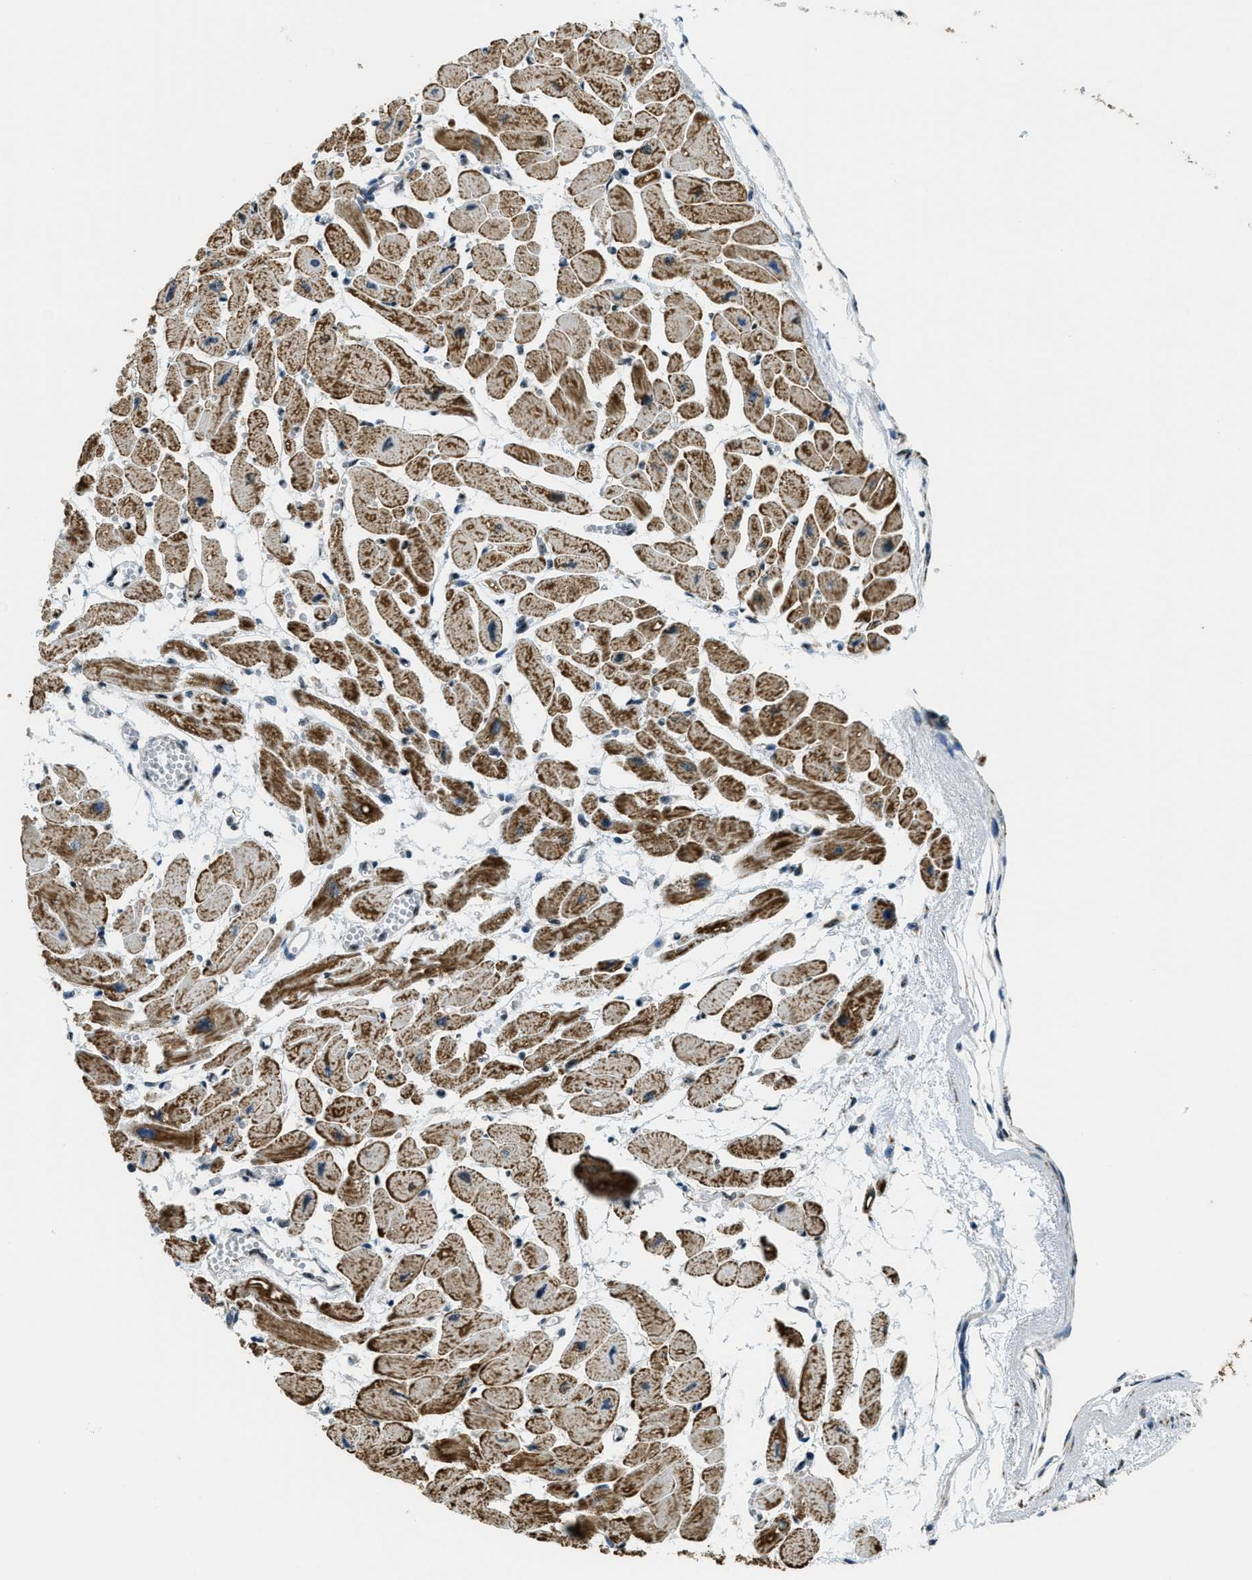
{"staining": {"intensity": "moderate", "quantity": "25%-75%", "location": "cytoplasmic/membranous"}, "tissue": "heart muscle", "cell_type": "Cardiomyocytes", "image_type": "normal", "snomed": [{"axis": "morphology", "description": "Normal tissue, NOS"}, {"axis": "topography", "description": "Heart"}], "caption": "Immunohistochemical staining of normal human heart muscle displays 25%-75% levels of moderate cytoplasmic/membranous protein staining in about 25%-75% of cardiomyocytes.", "gene": "SP100", "patient": {"sex": "female", "age": 54}}